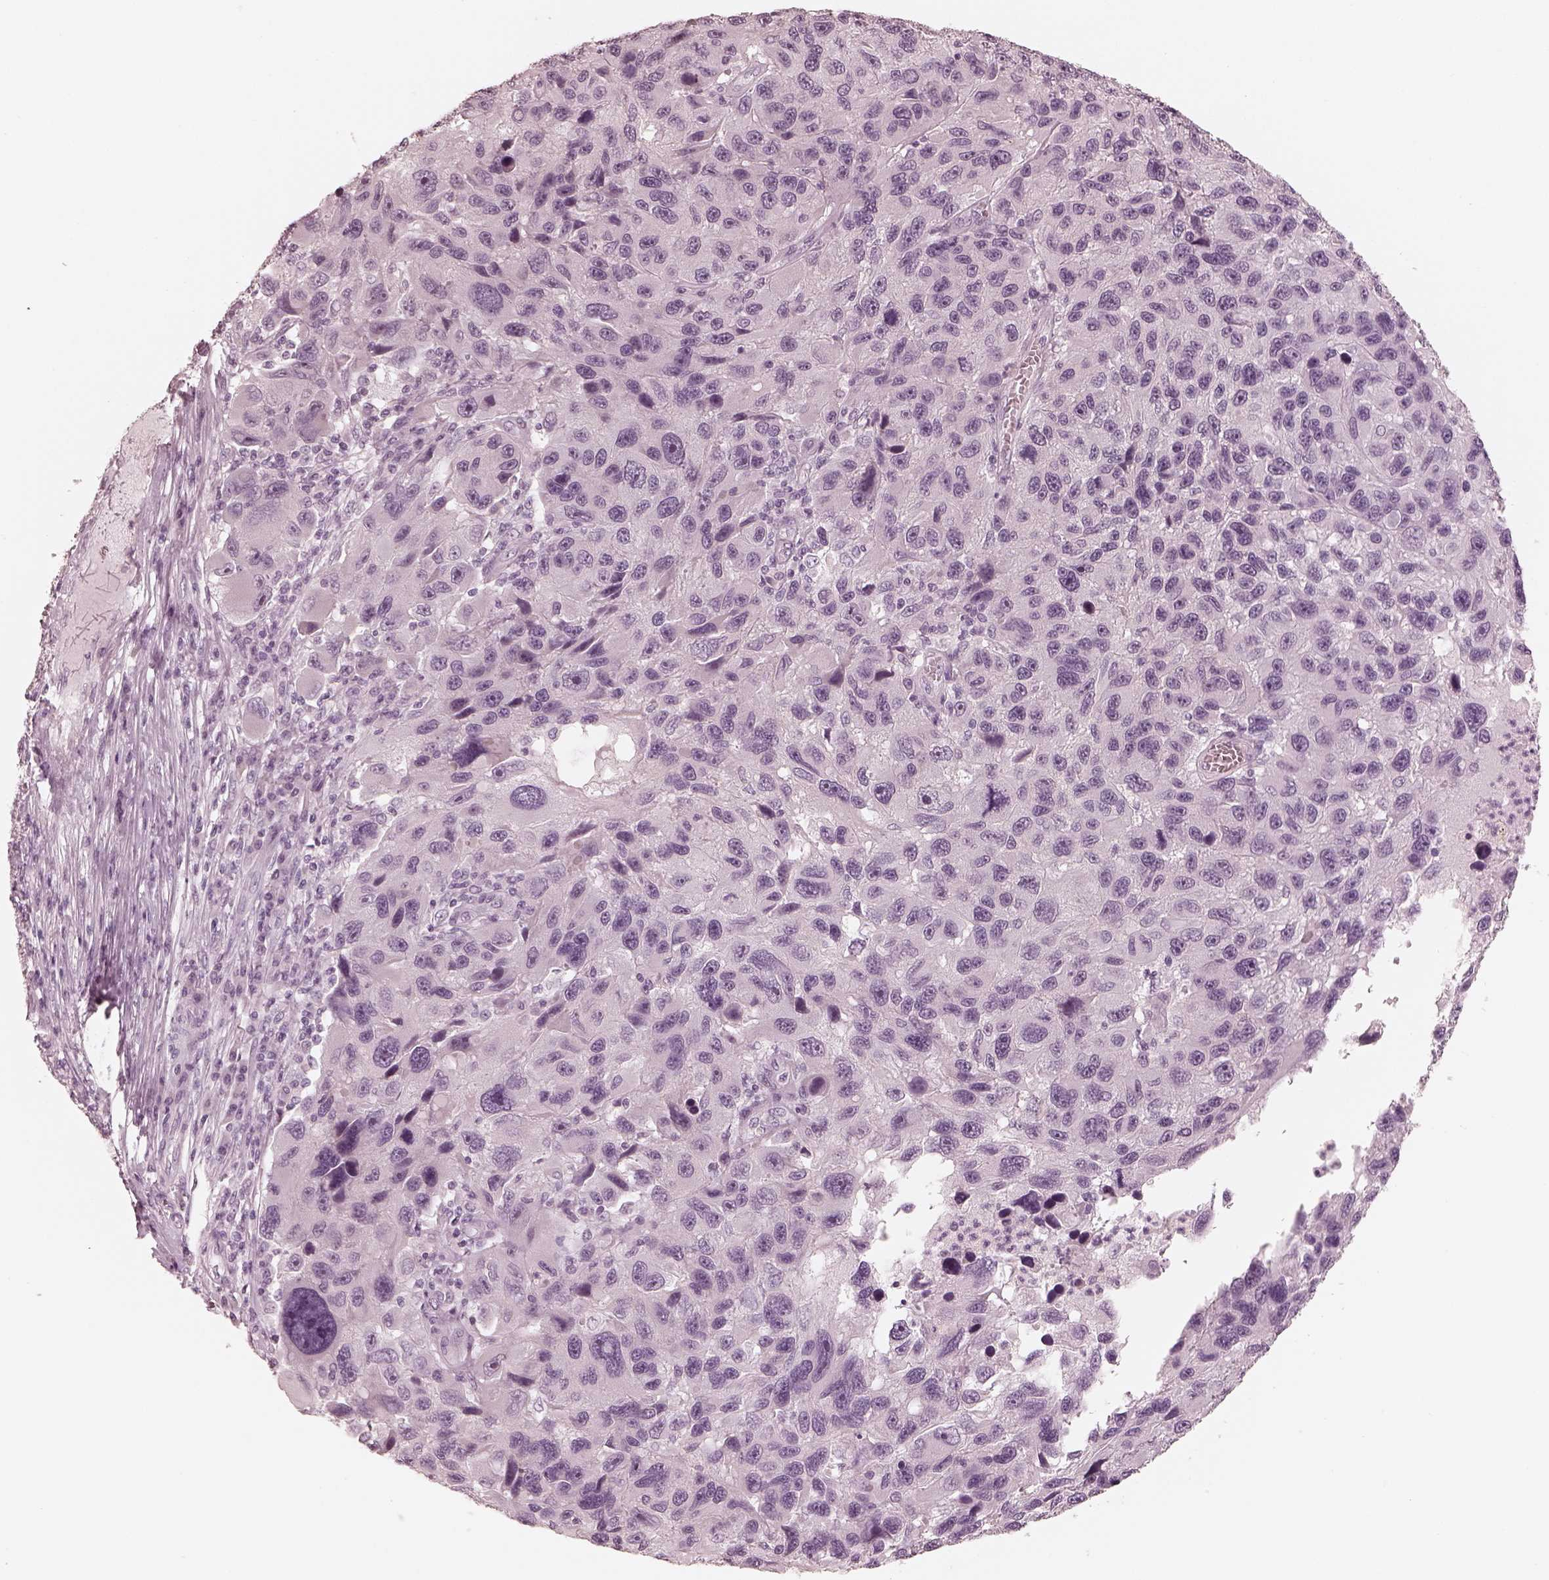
{"staining": {"intensity": "negative", "quantity": "none", "location": "none"}, "tissue": "melanoma", "cell_type": "Tumor cells", "image_type": "cancer", "snomed": [{"axis": "morphology", "description": "Malignant melanoma, NOS"}, {"axis": "topography", "description": "Skin"}], "caption": "IHC photomicrograph of human malignant melanoma stained for a protein (brown), which shows no expression in tumor cells.", "gene": "CALR3", "patient": {"sex": "male", "age": 53}}